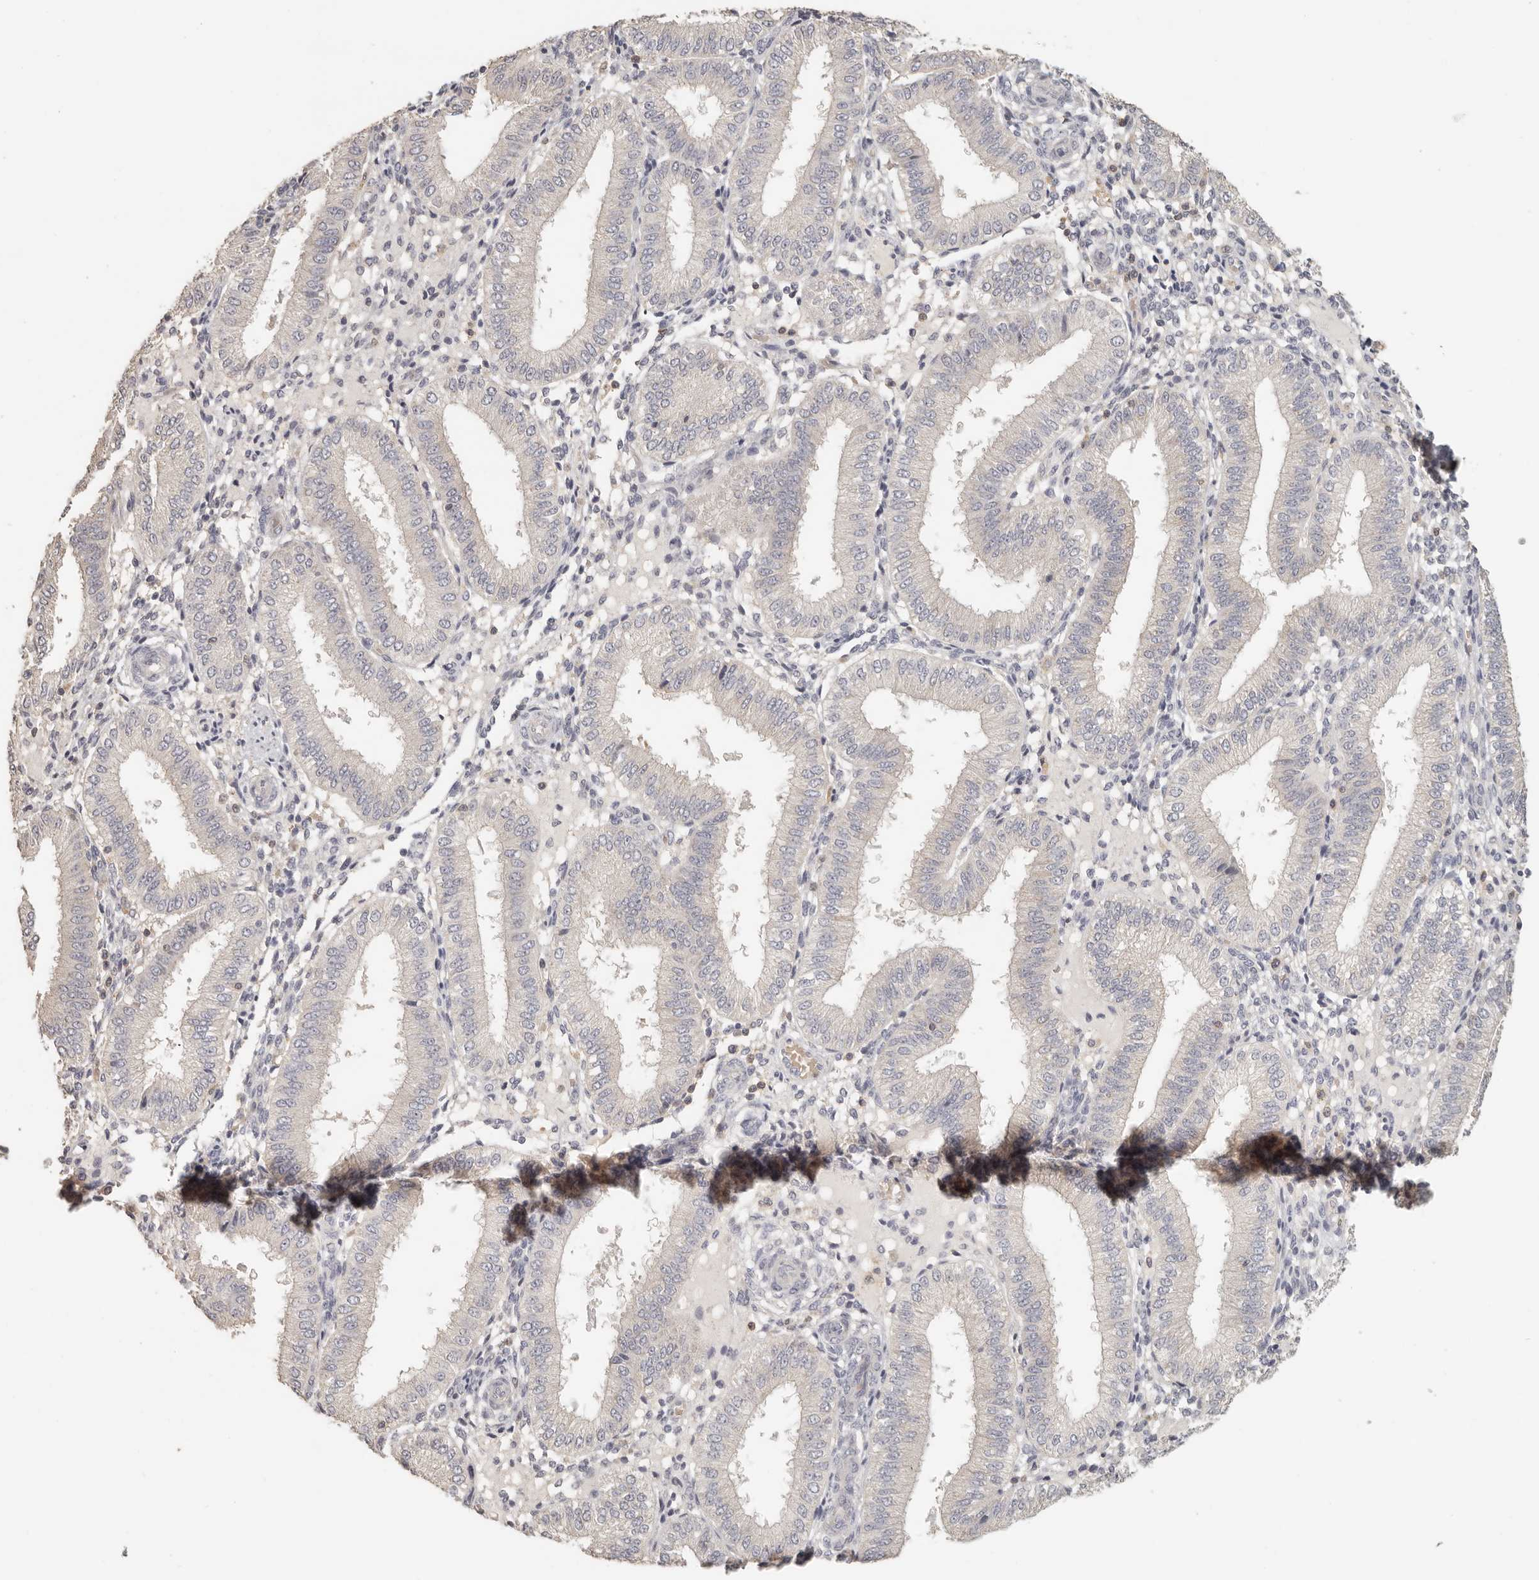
{"staining": {"intensity": "negative", "quantity": "none", "location": "none"}, "tissue": "endometrium", "cell_type": "Cells in endometrial stroma", "image_type": "normal", "snomed": [{"axis": "morphology", "description": "Normal tissue, NOS"}, {"axis": "topography", "description": "Endometrium"}], "caption": "Immunohistochemistry (IHC) image of benign endometrium: endometrium stained with DAB shows no significant protein expression in cells in endometrial stroma. Nuclei are stained in blue.", "gene": "CSK", "patient": {"sex": "female", "age": 39}}